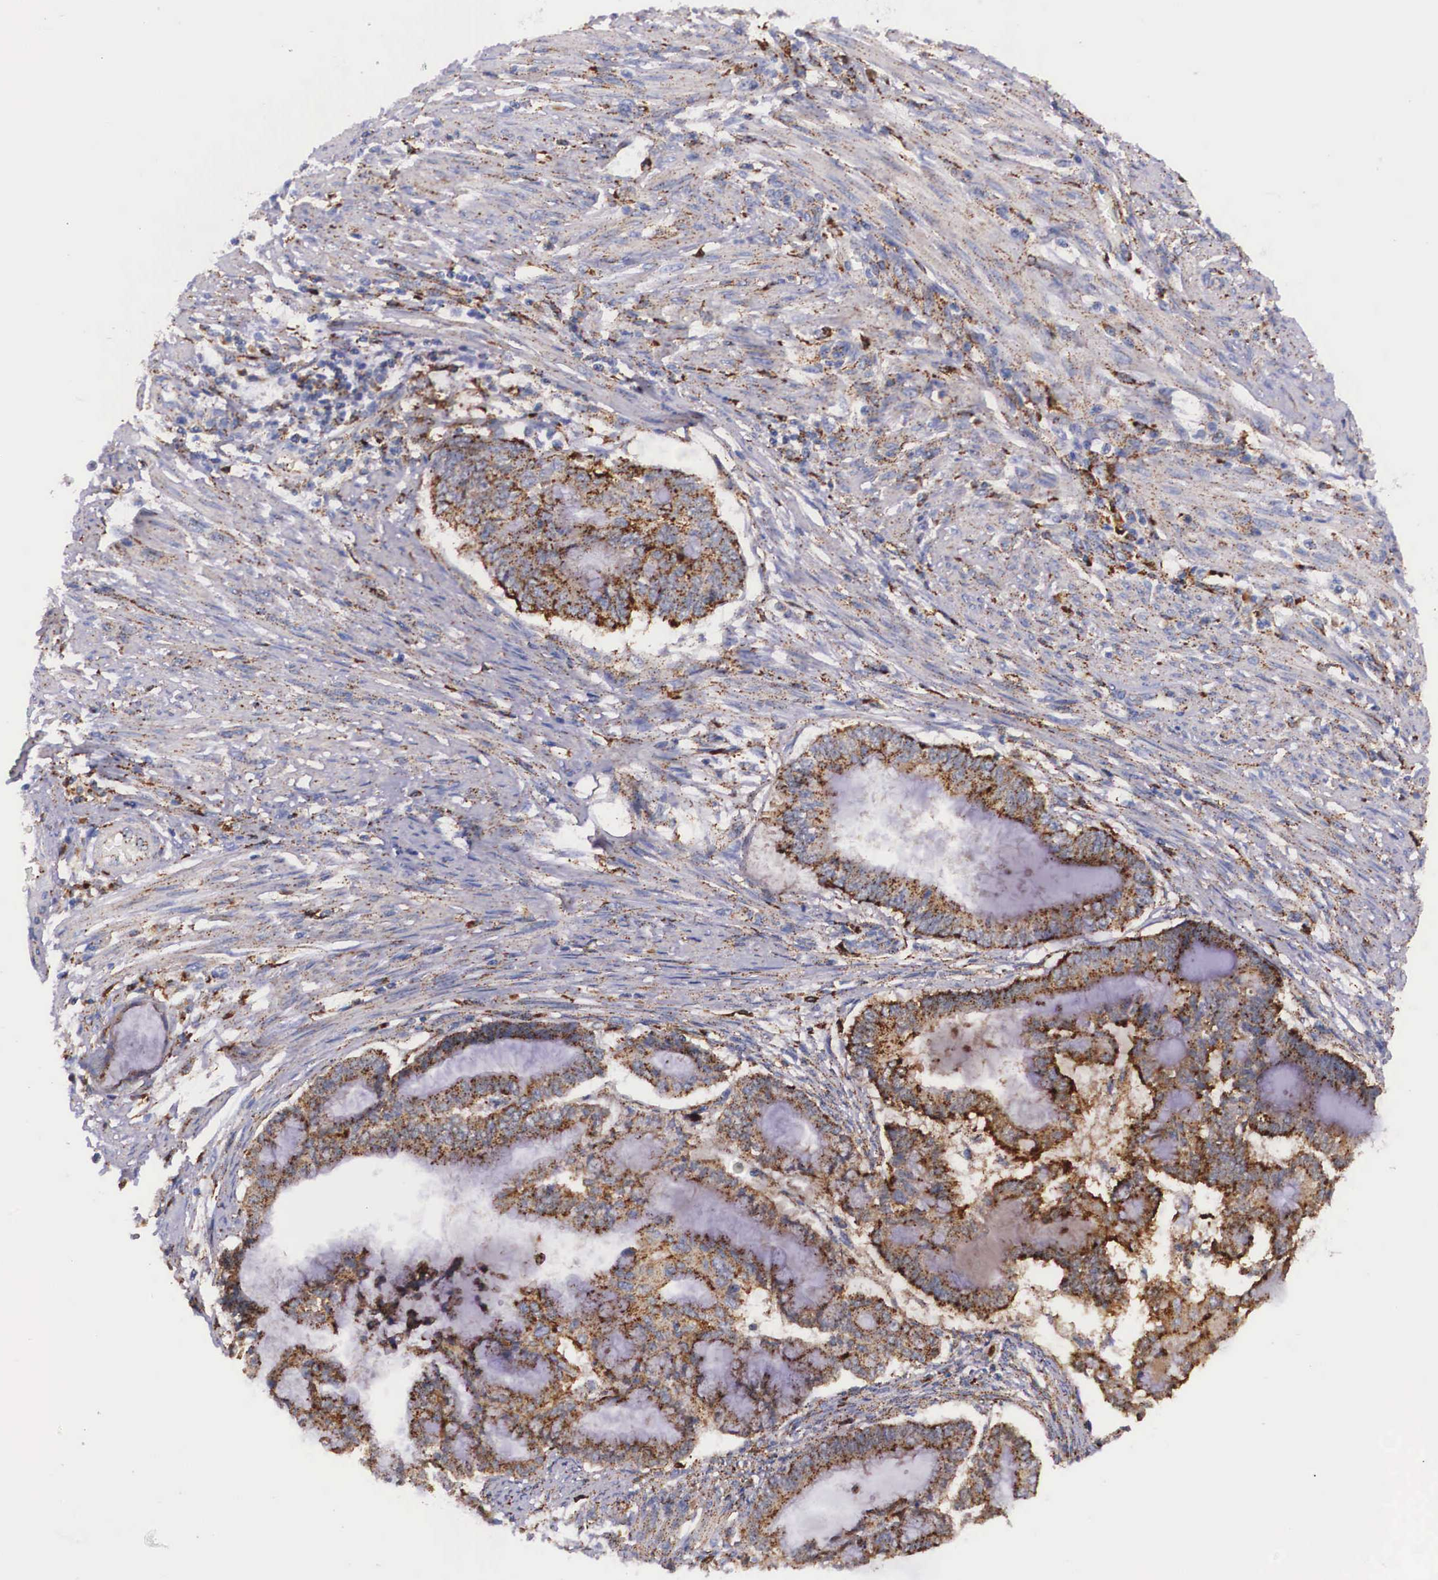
{"staining": {"intensity": "moderate", "quantity": ">75%", "location": "cytoplasmic/membranous"}, "tissue": "endometrial cancer", "cell_type": "Tumor cells", "image_type": "cancer", "snomed": [{"axis": "morphology", "description": "Adenocarcinoma, NOS"}, {"axis": "topography", "description": "Endometrium"}], "caption": "Immunohistochemical staining of endometrial cancer (adenocarcinoma) displays medium levels of moderate cytoplasmic/membranous protein expression in about >75% of tumor cells. (IHC, brightfield microscopy, high magnification).", "gene": "NAGA", "patient": {"sex": "female", "age": 63}}